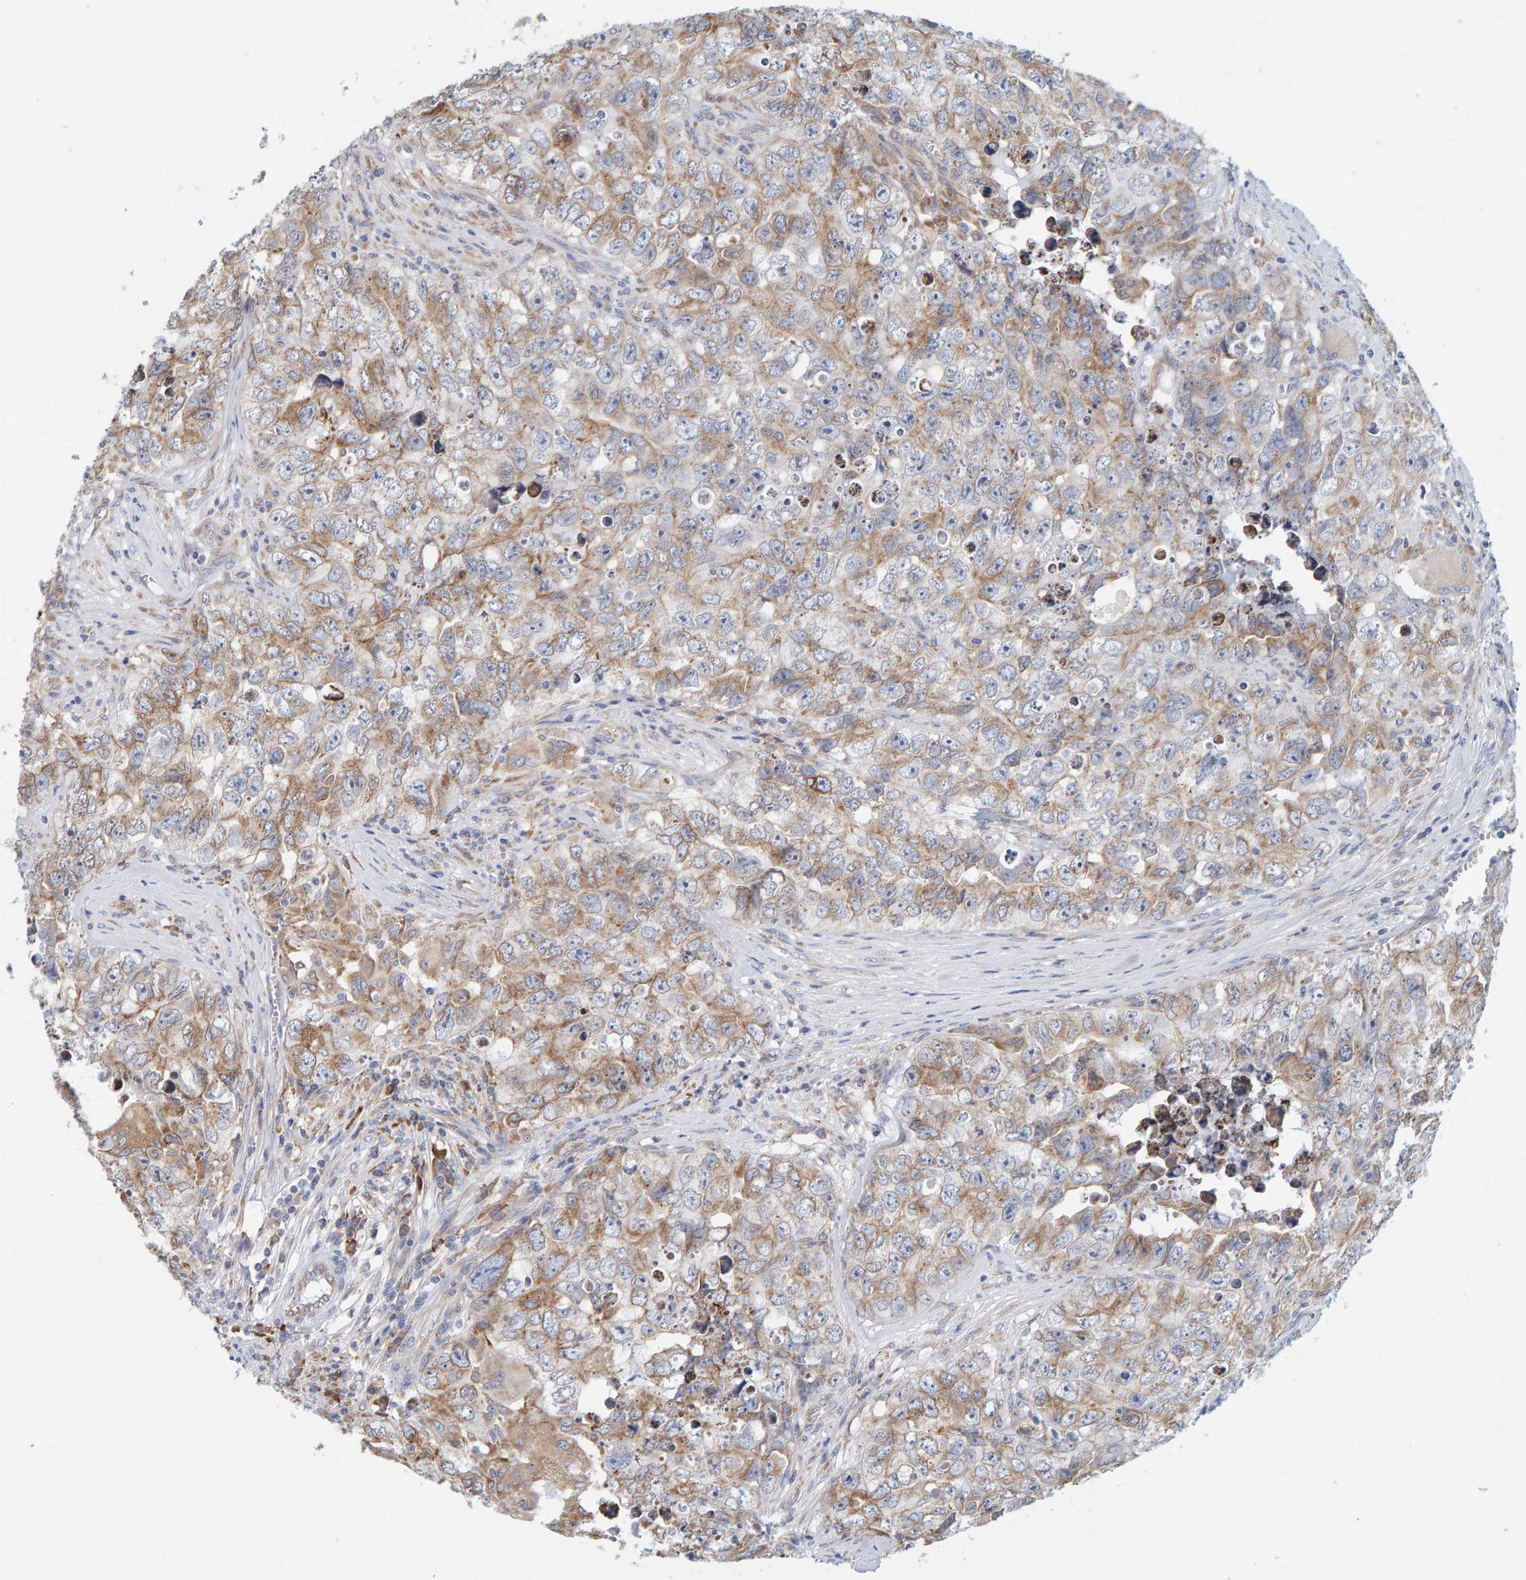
{"staining": {"intensity": "moderate", "quantity": ">75%", "location": "cytoplasmic/membranous"}, "tissue": "testis cancer", "cell_type": "Tumor cells", "image_type": "cancer", "snomed": [{"axis": "morphology", "description": "Seminoma, NOS"}, {"axis": "morphology", "description": "Carcinoma, Embryonal, NOS"}, {"axis": "topography", "description": "Testis"}], "caption": "Testis cancer (embryonal carcinoma) tissue reveals moderate cytoplasmic/membranous staining in approximately >75% of tumor cells, visualized by immunohistochemistry.", "gene": "SGPL1", "patient": {"sex": "male", "age": 43}}